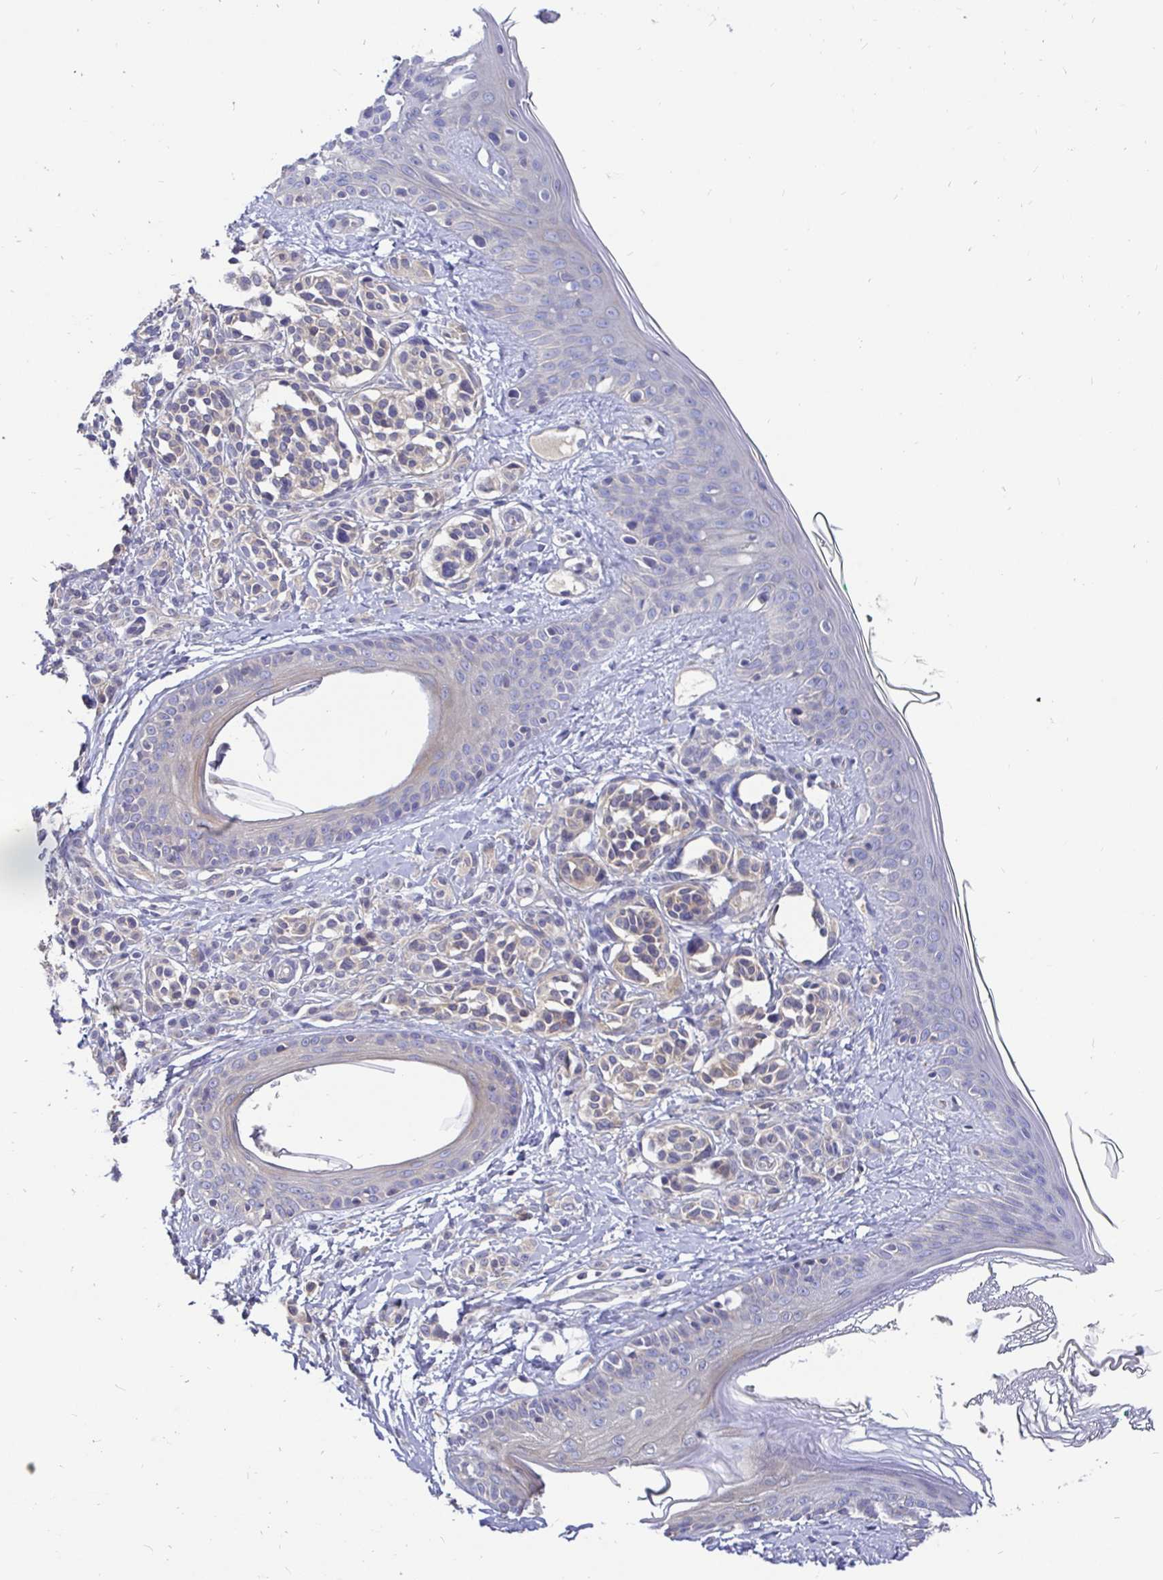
{"staining": {"intensity": "negative", "quantity": "none", "location": "none"}, "tissue": "skin", "cell_type": "Fibroblasts", "image_type": "normal", "snomed": [{"axis": "morphology", "description": "Normal tissue, NOS"}, {"axis": "topography", "description": "Skin"}], "caption": "A high-resolution micrograph shows IHC staining of benign skin, which reveals no significant expression in fibroblasts.", "gene": "KIF21A", "patient": {"sex": "male", "age": 16}}